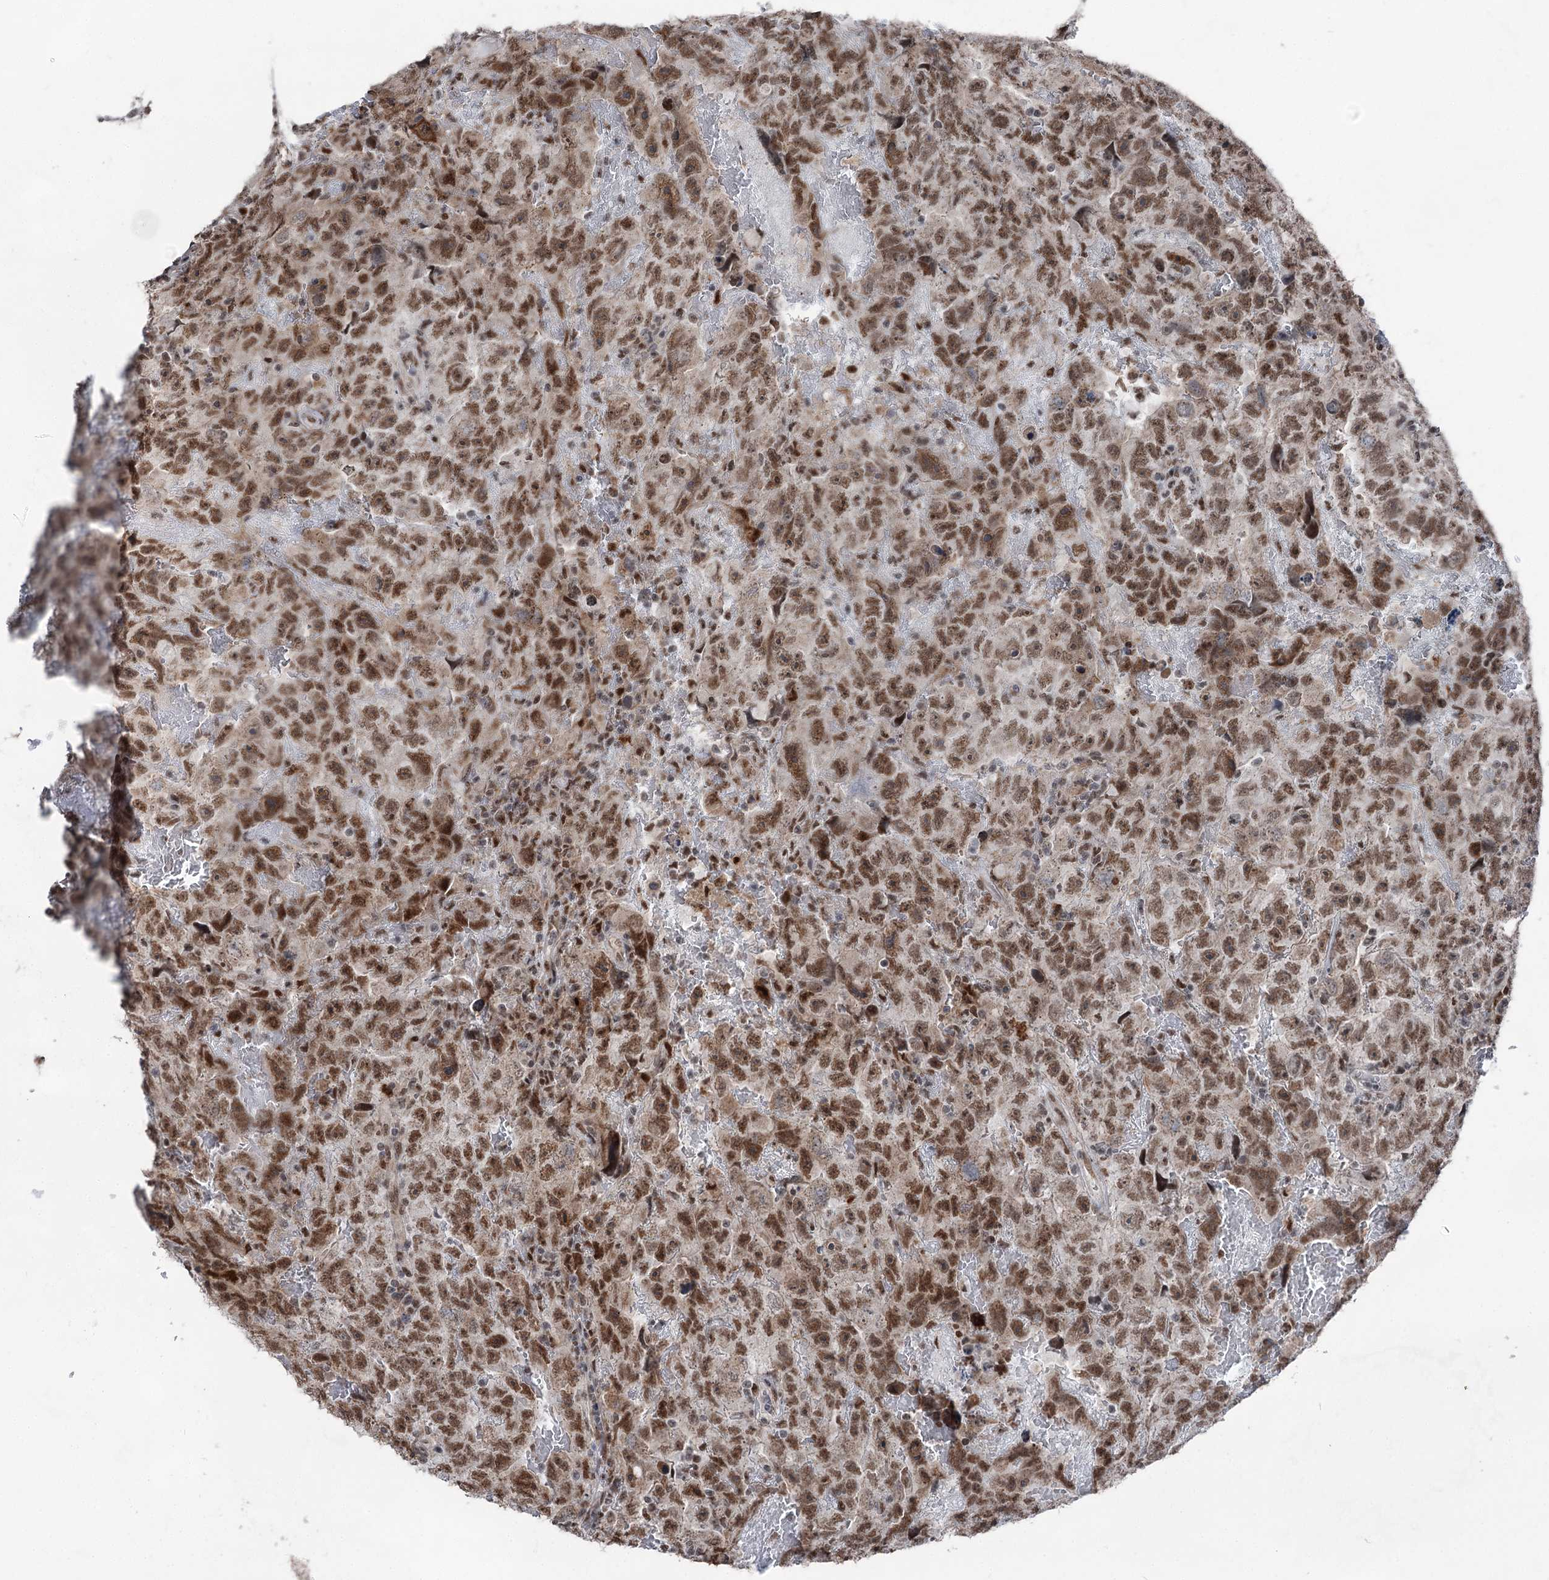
{"staining": {"intensity": "moderate", "quantity": ">75%", "location": "nuclear"}, "tissue": "testis cancer", "cell_type": "Tumor cells", "image_type": "cancer", "snomed": [{"axis": "morphology", "description": "Carcinoma, Embryonal, NOS"}, {"axis": "topography", "description": "Testis"}], "caption": "Testis embryonal carcinoma stained with immunohistochemistry (IHC) exhibits moderate nuclear expression in about >75% of tumor cells.", "gene": "ZCCHC8", "patient": {"sex": "male", "age": 45}}